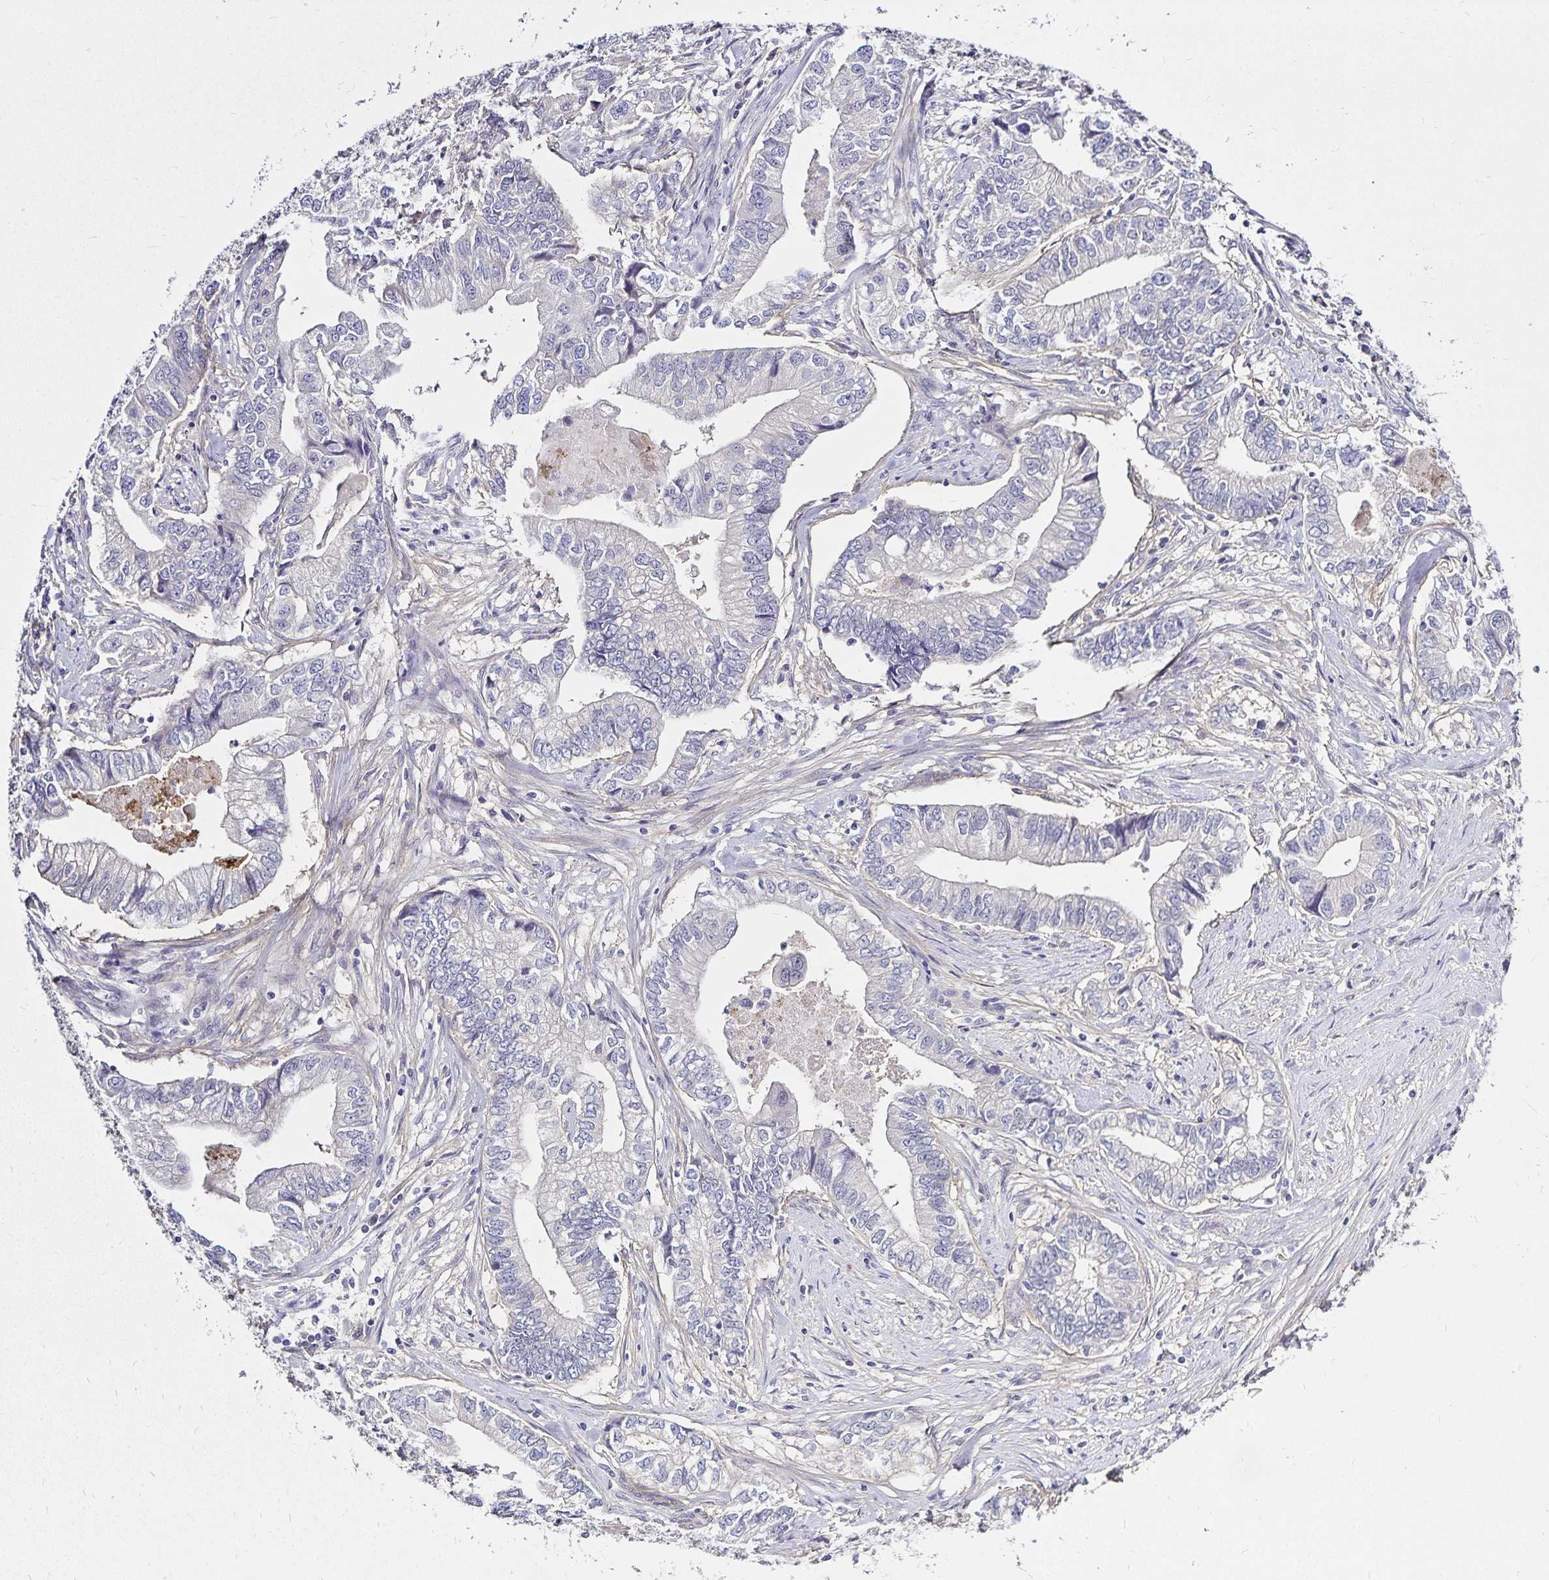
{"staining": {"intensity": "negative", "quantity": "none", "location": "none"}, "tissue": "stomach cancer", "cell_type": "Tumor cells", "image_type": "cancer", "snomed": [{"axis": "morphology", "description": "Adenocarcinoma, NOS"}, {"axis": "topography", "description": "Pancreas"}, {"axis": "topography", "description": "Stomach, upper"}], "caption": "Micrograph shows no significant protein expression in tumor cells of adenocarcinoma (stomach). Brightfield microscopy of immunohistochemistry stained with DAB (3,3'-diaminobenzidine) (brown) and hematoxylin (blue), captured at high magnification.", "gene": "GNG12", "patient": {"sex": "male", "age": 77}}